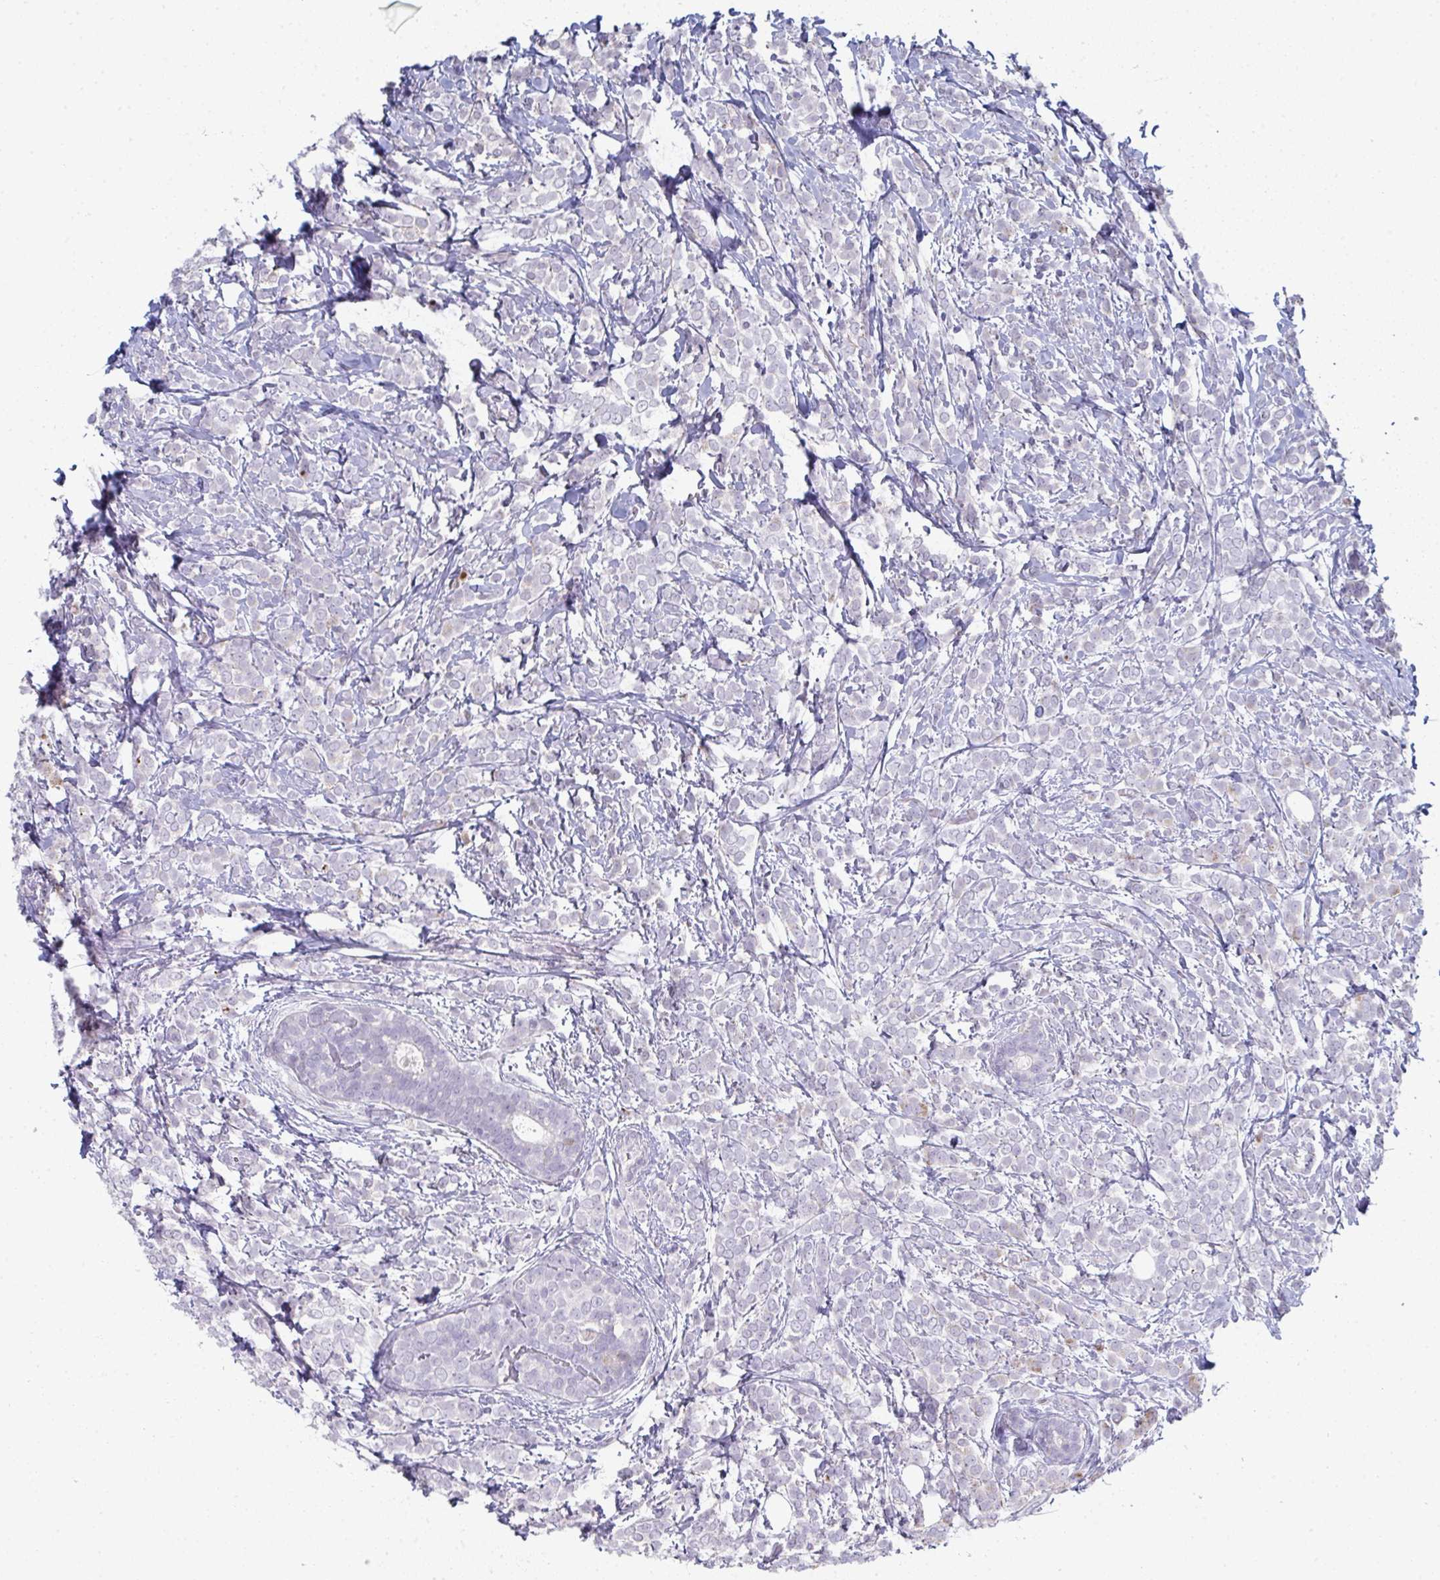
{"staining": {"intensity": "negative", "quantity": "none", "location": "none"}, "tissue": "breast cancer", "cell_type": "Tumor cells", "image_type": "cancer", "snomed": [{"axis": "morphology", "description": "Lobular carcinoma"}, {"axis": "topography", "description": "Breast"}], "caption": "Immunohistochemistry of breast cancer (lobular carcinoma) demonstrates no staining in tumor cells.", "gene": "A1CF", "patient": {"sex": "female", "age": 49}}